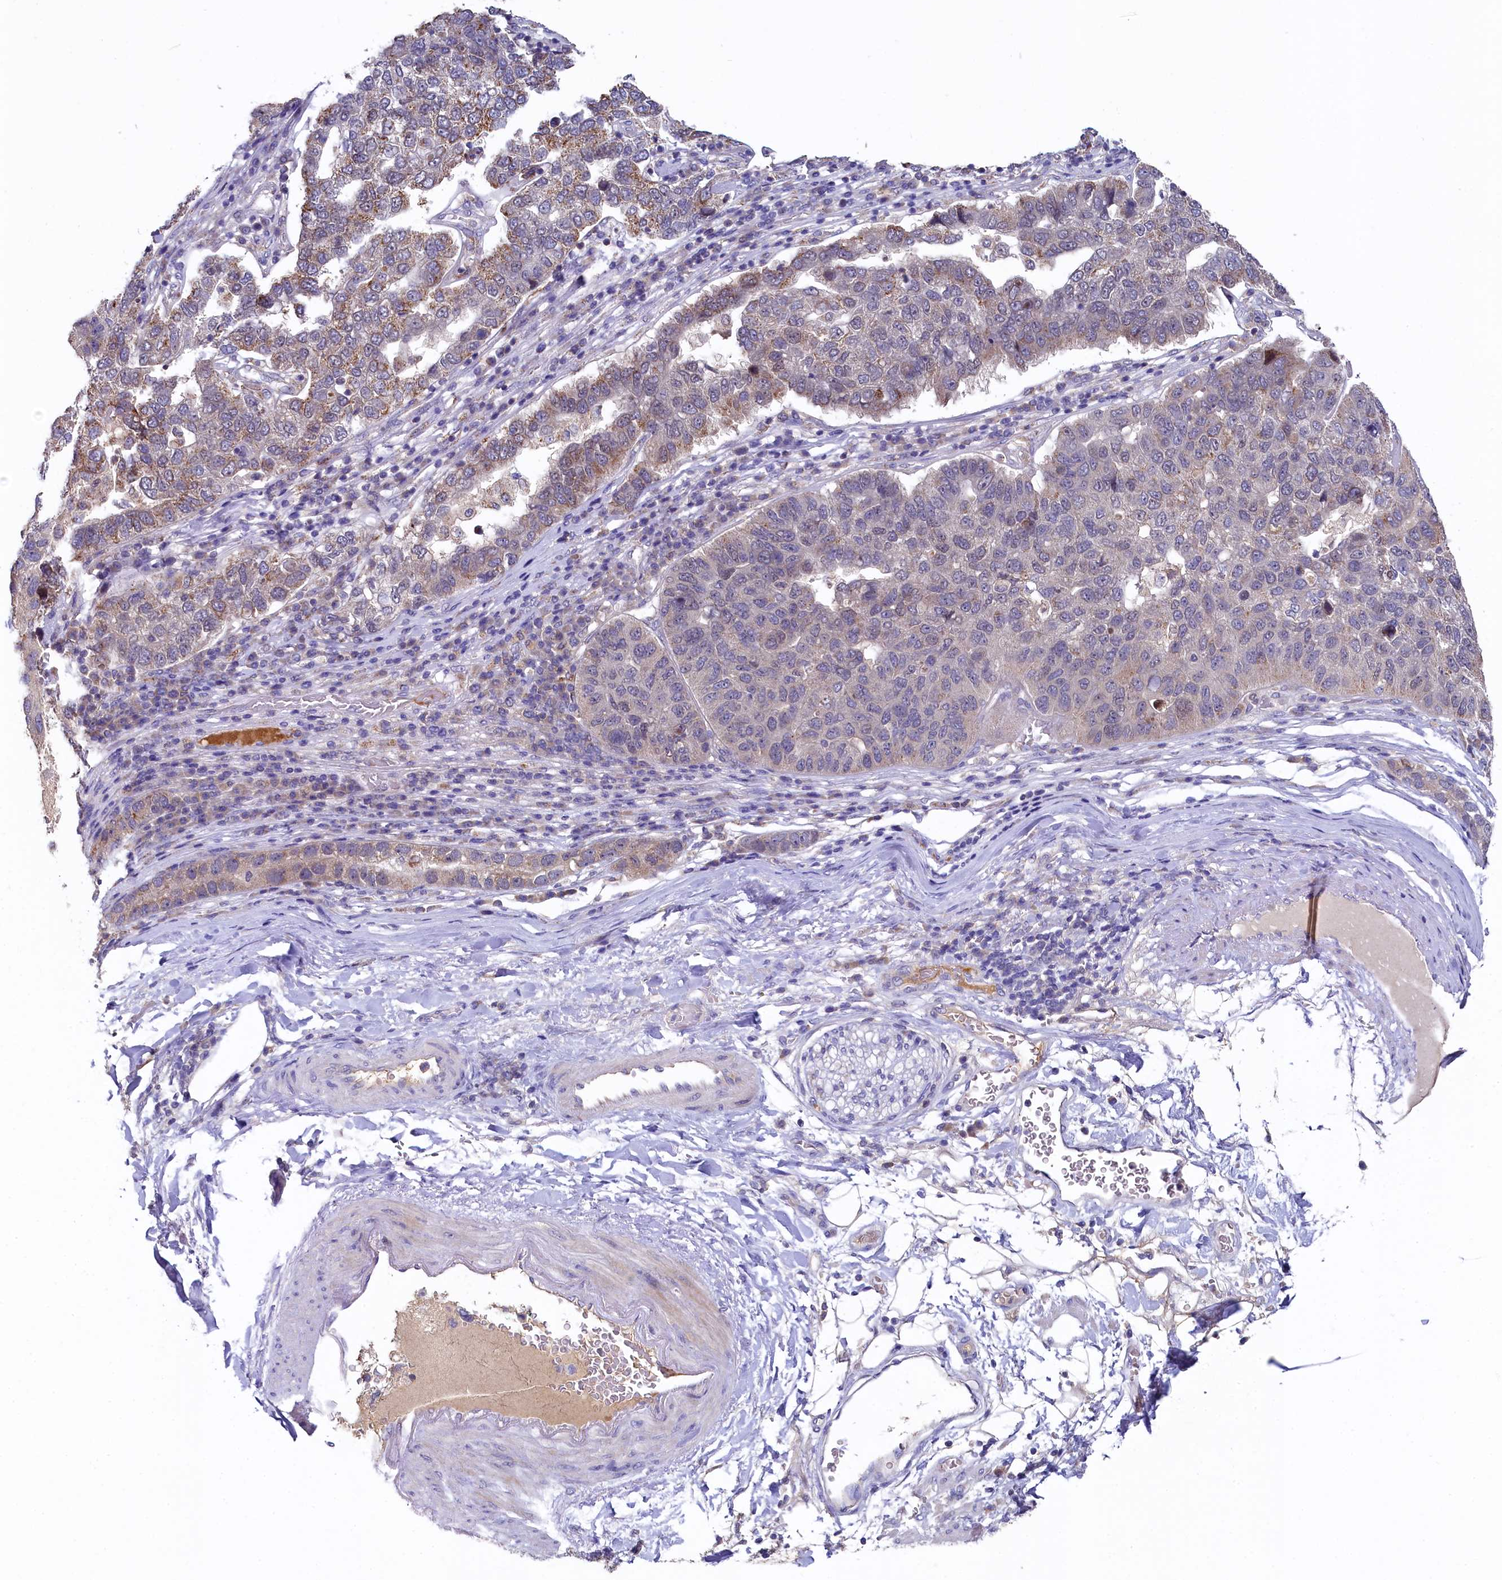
{"staining": {"intensity": "weak", "quantity": "25%-75%", "location": "cytoplasmic/membranous"}, "tissue": "pancreatic cancer", "cell_type": "Tumor cells", "image_type": "cancer", "snomed": [{"axis": "morphology", "description": "Adenocarcinoma, NOS"}, {"axis": "topography", "description": "Pancreas"}], "caption": "The histopathology image displays a brown stain indicating the presence of a protein in the cytoplasmic/membranous of tumor cells in pancreatic cancer. Nuclei are stained in blue.", "gene": "SPINK9", "patient": {"sex": "female", "age": 61}}